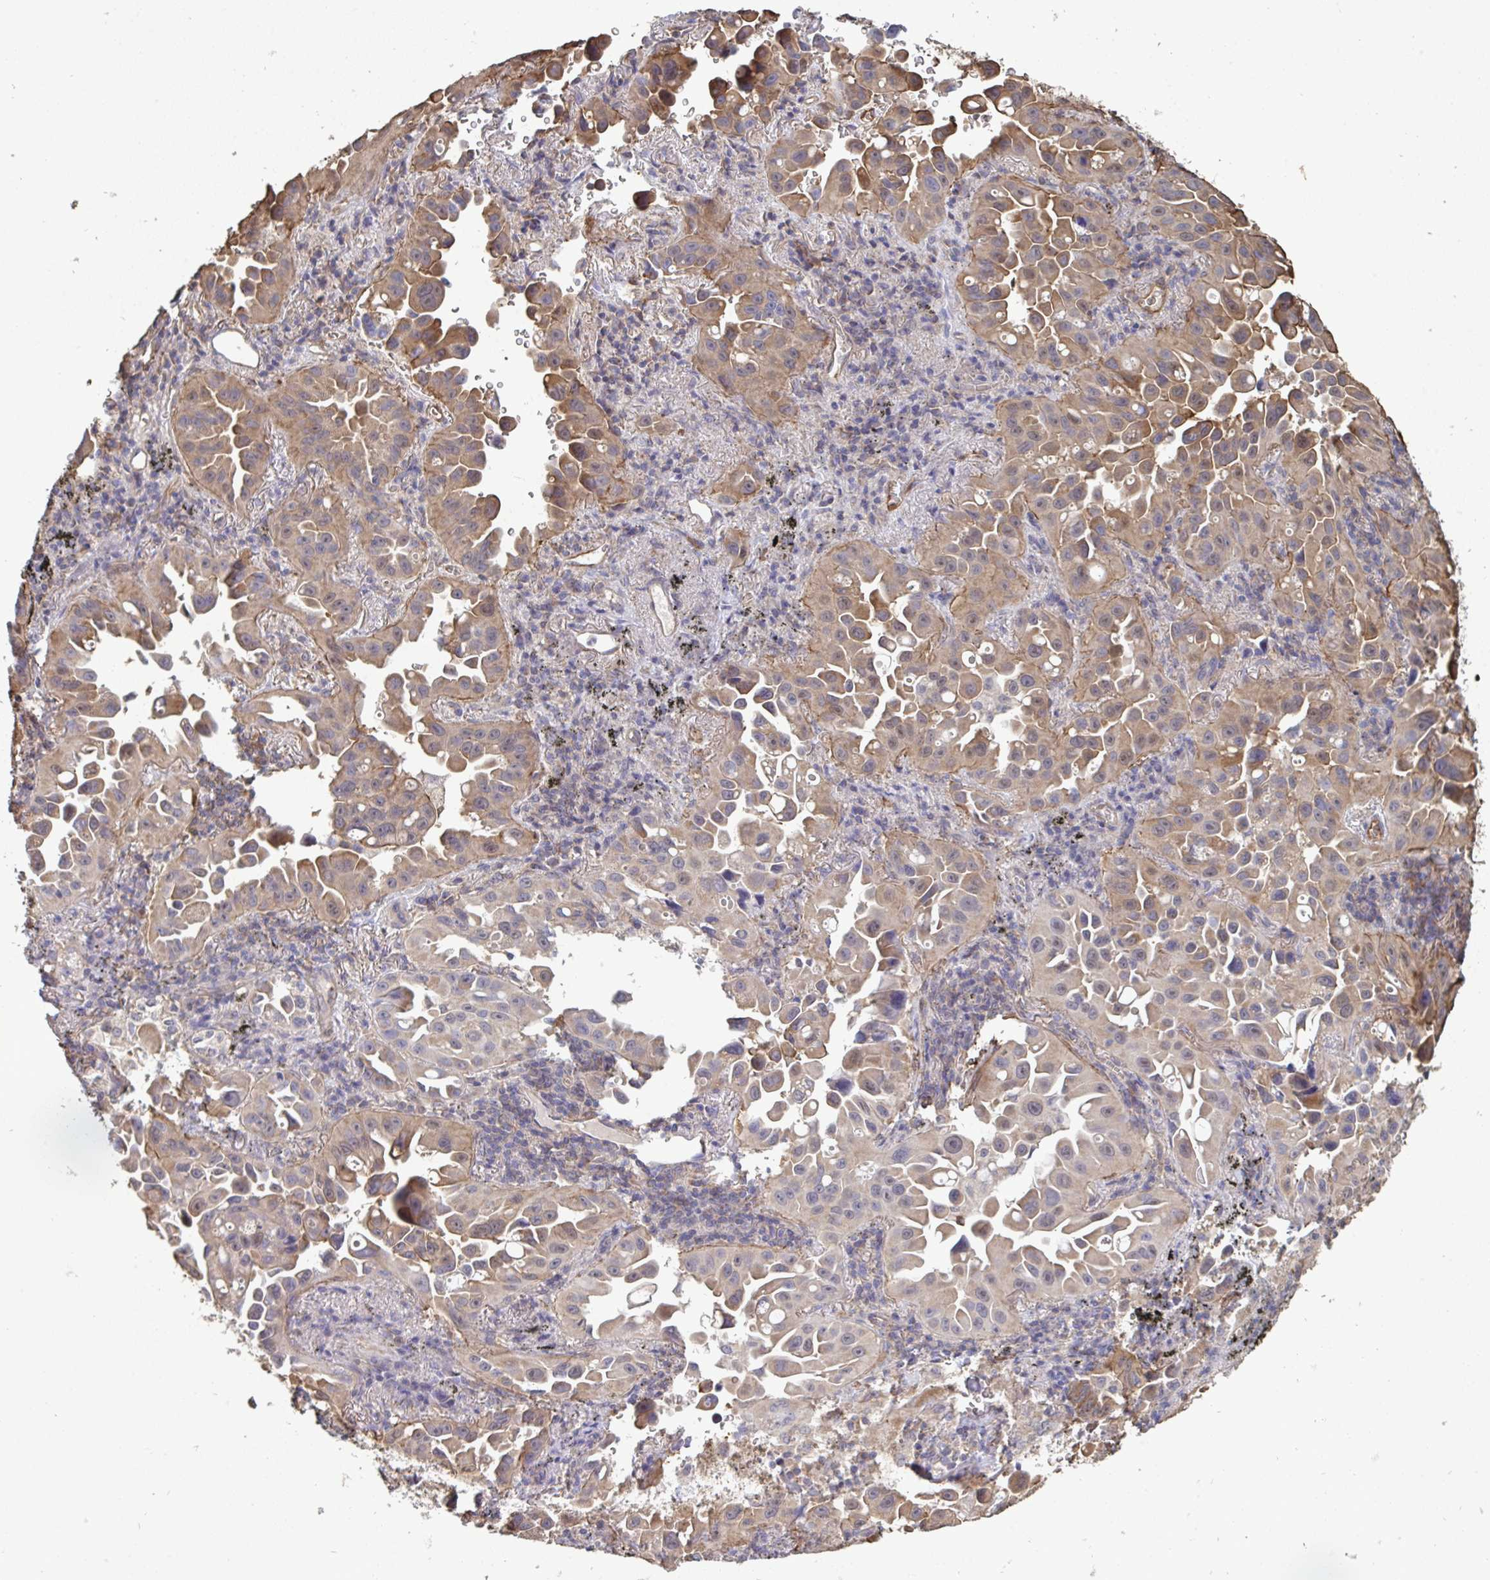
{"staining": {"intensity": "weak", "quantity": "25%-75%", "location": "cytoplasmic/membranous"}, "tissue": "lung cancer", "cell_type": "Tumor cells", "image_type": "cancer", "snomed": [{"axis": "morphology", "description": "Adenocarcinoma, NOS"}, {"axis": "topography", "description": "Lung"}], "caption": "Immunohistochemical staining of lung adenocarcinoma displays low levels of weak cytoplasmic/membranous protein positivity in about 25%-75% of tumor cells. Ihc stains the protein in brown and the nuclei are stained blue.", "gene": "ISCU", "patient": {"sex": "male", "age": 68}}